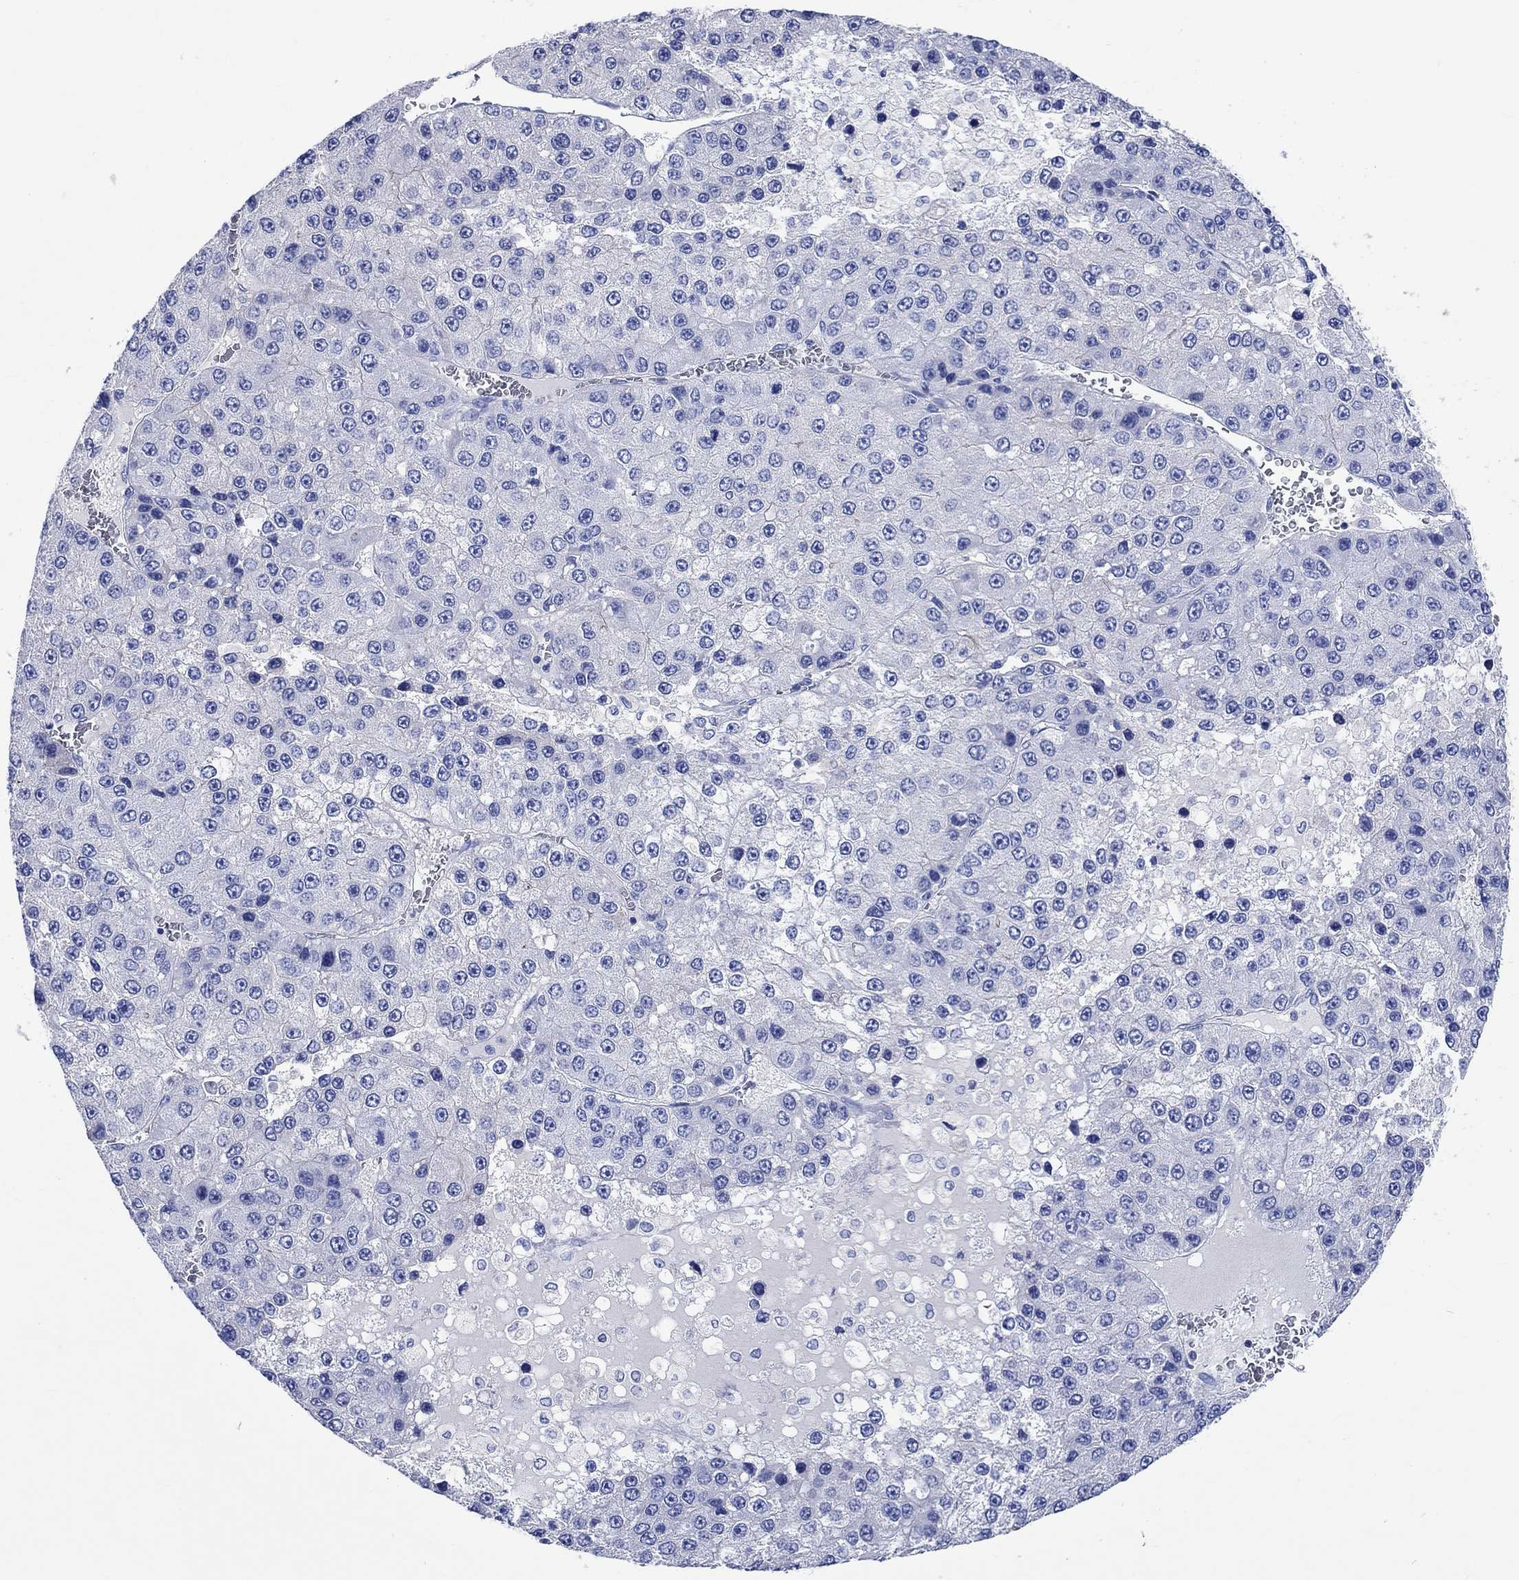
{"staining": {"intensity": "negative", "quantity": "none", "location": "none"}, "tissue": "liver cancer", "cell_type": "Tumor cells", "image_type": "cancer", "snomed": [{"axis": "morphology", "description": "Carcinoma, Hepatocellular, NOS"}, {"axis": "topography", "description": "Liver"}], "caption": "High magnification brightfield microscopy of liver cancer (hepatocellular carcinoma) stained with DAB (brown) and counterstained with hematoxylin (blue): tumor cells show no significant staining.", "gene": "SHISA4", "patient": {"sex": "female", "age": 73}}